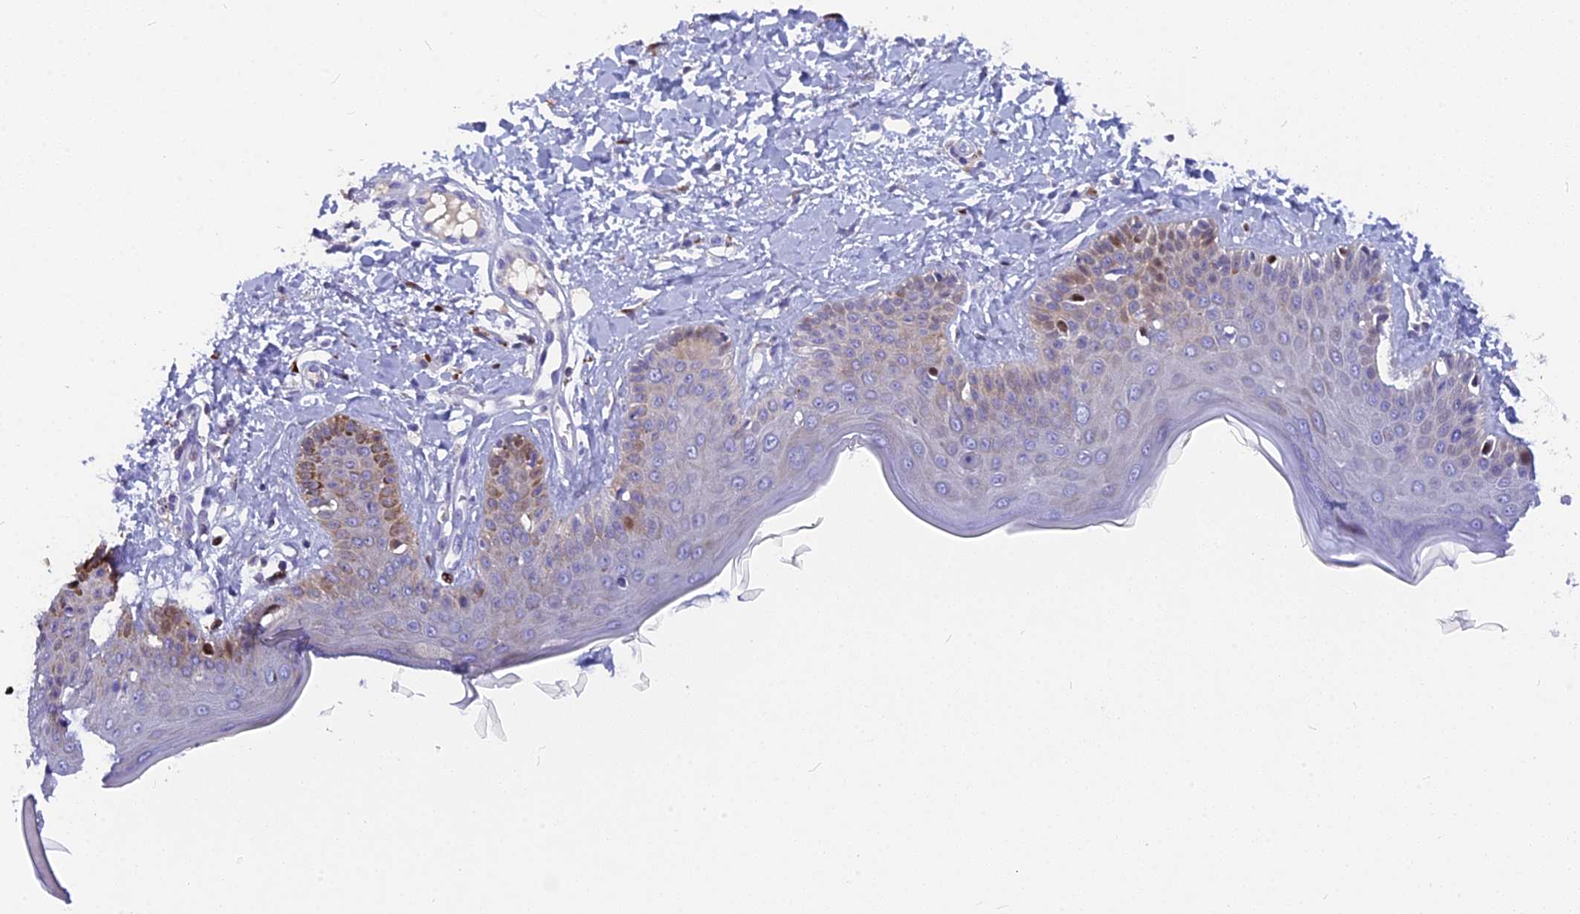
{"staining": {"intensity": "negative", "quantity": "none", "location": "none"}, "tissue": "skin", "cell_type": "Fibroblasts", "image_type": "normal", "snomed": [{"axis": "morphology", "description": "Normal tissue, NOS"}, {"axis": "topography", "description": "Skin"}], "caption": "There is no significant positivity in fibroblasts of skin. (Immunohistochemistry (ihc), brightfield microscopy, high magnification).", "gene": "NKPD1", "patient": {"sex": "male", "age": 52}}